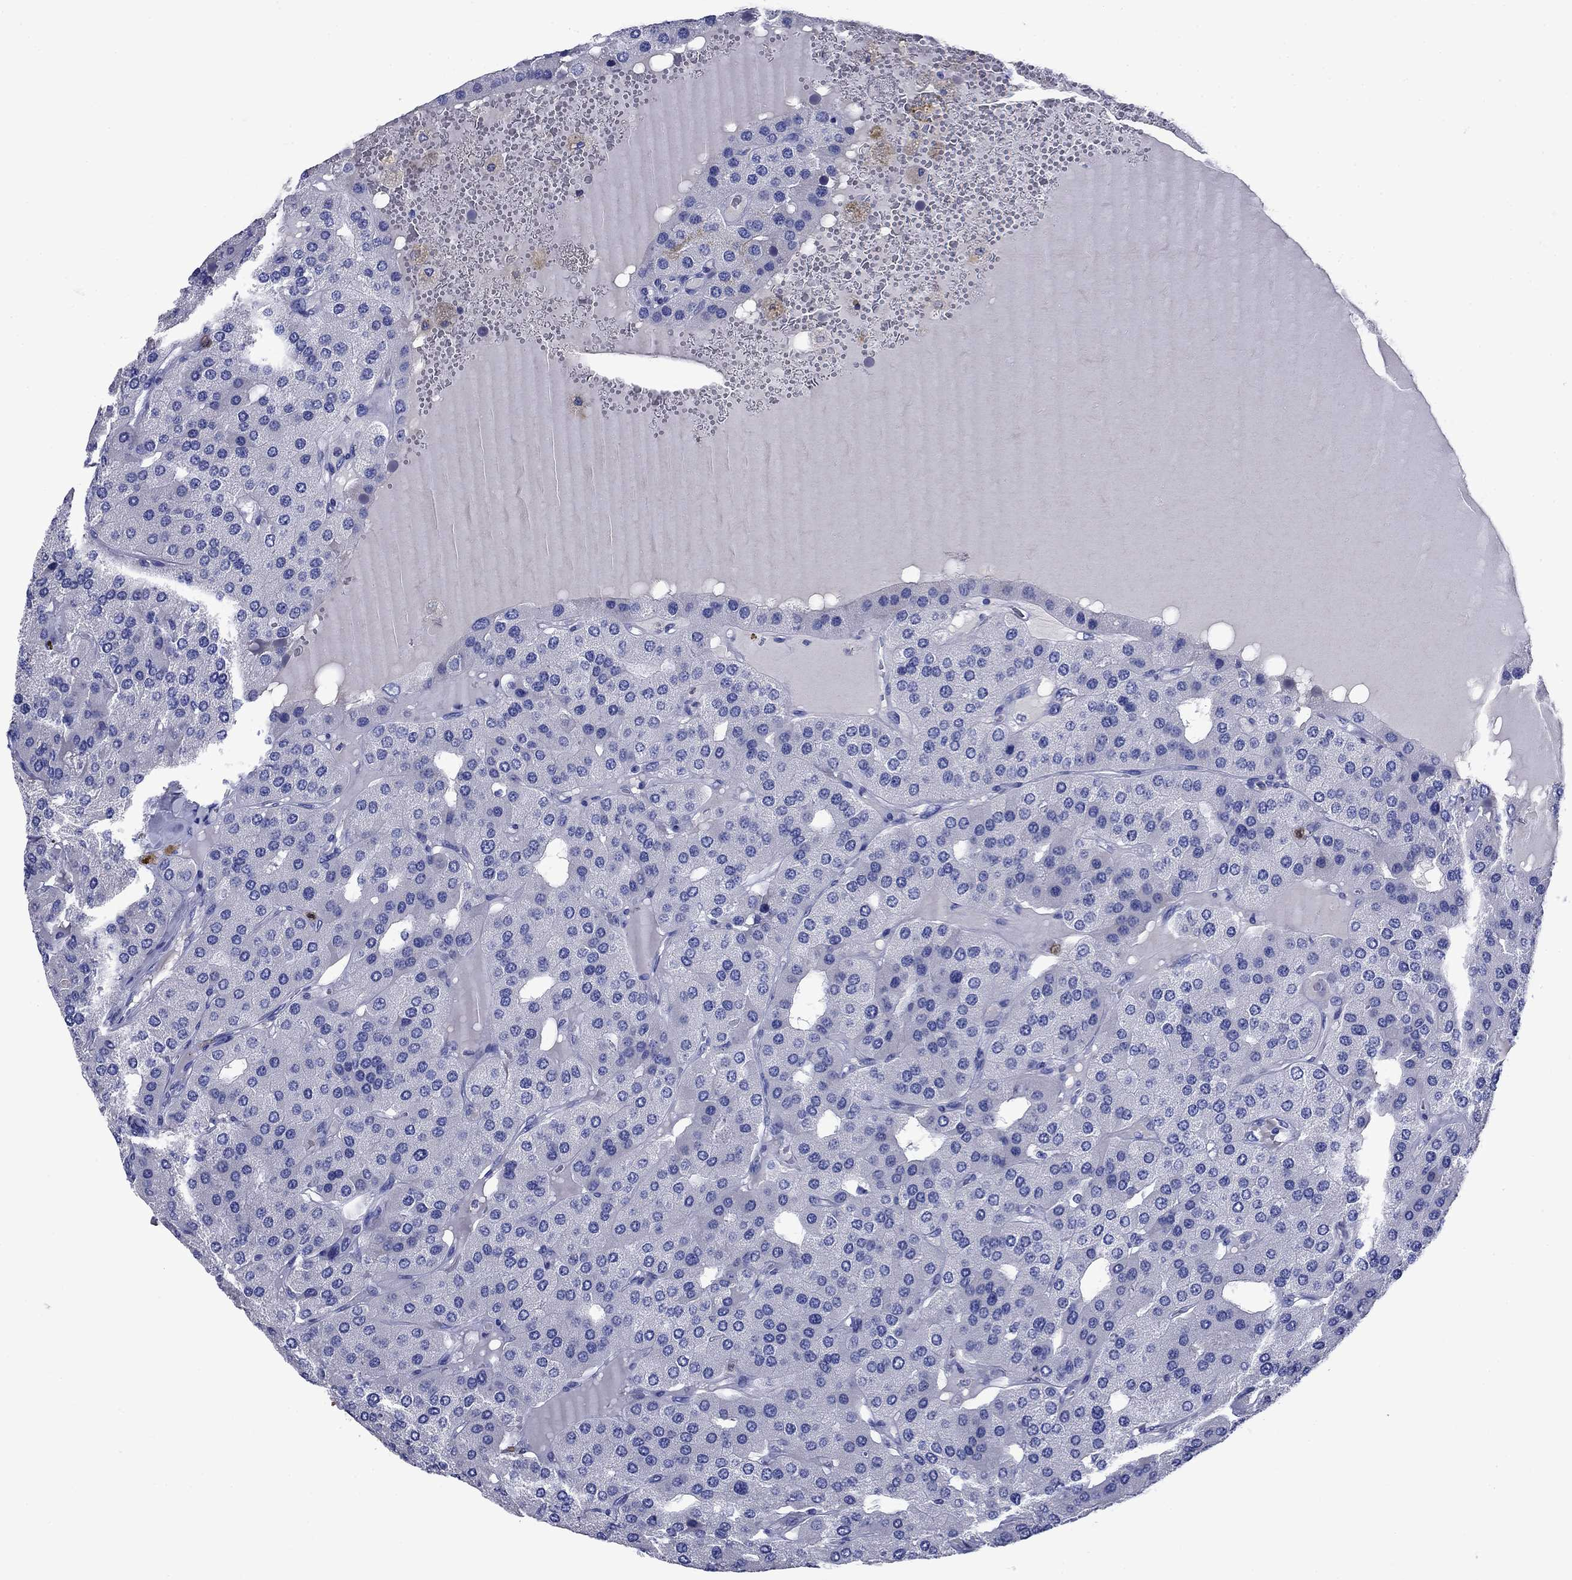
{"staining": {"intensity": "negative", "quantity": "none", "location": "none"}, "tissue": "parathyroid gland", "cell_type": "Glandular cells", "image_type": "normal", "snomed": [{"axis": "morphology", "description": "Normal tissue, NOS"}, {"axis": "morphology", "description": "Adenoma, NOS"}, {"axis": "topography", "description": "Parathyroid gland"}], "caption": "Parathyroid gland was stained to show a protein in brown. There is no significant positivity in glandular cells. (DAB IHC, high magnification).", "gene": "TFR2", "patient": {"sex": "female", "age": 86}}